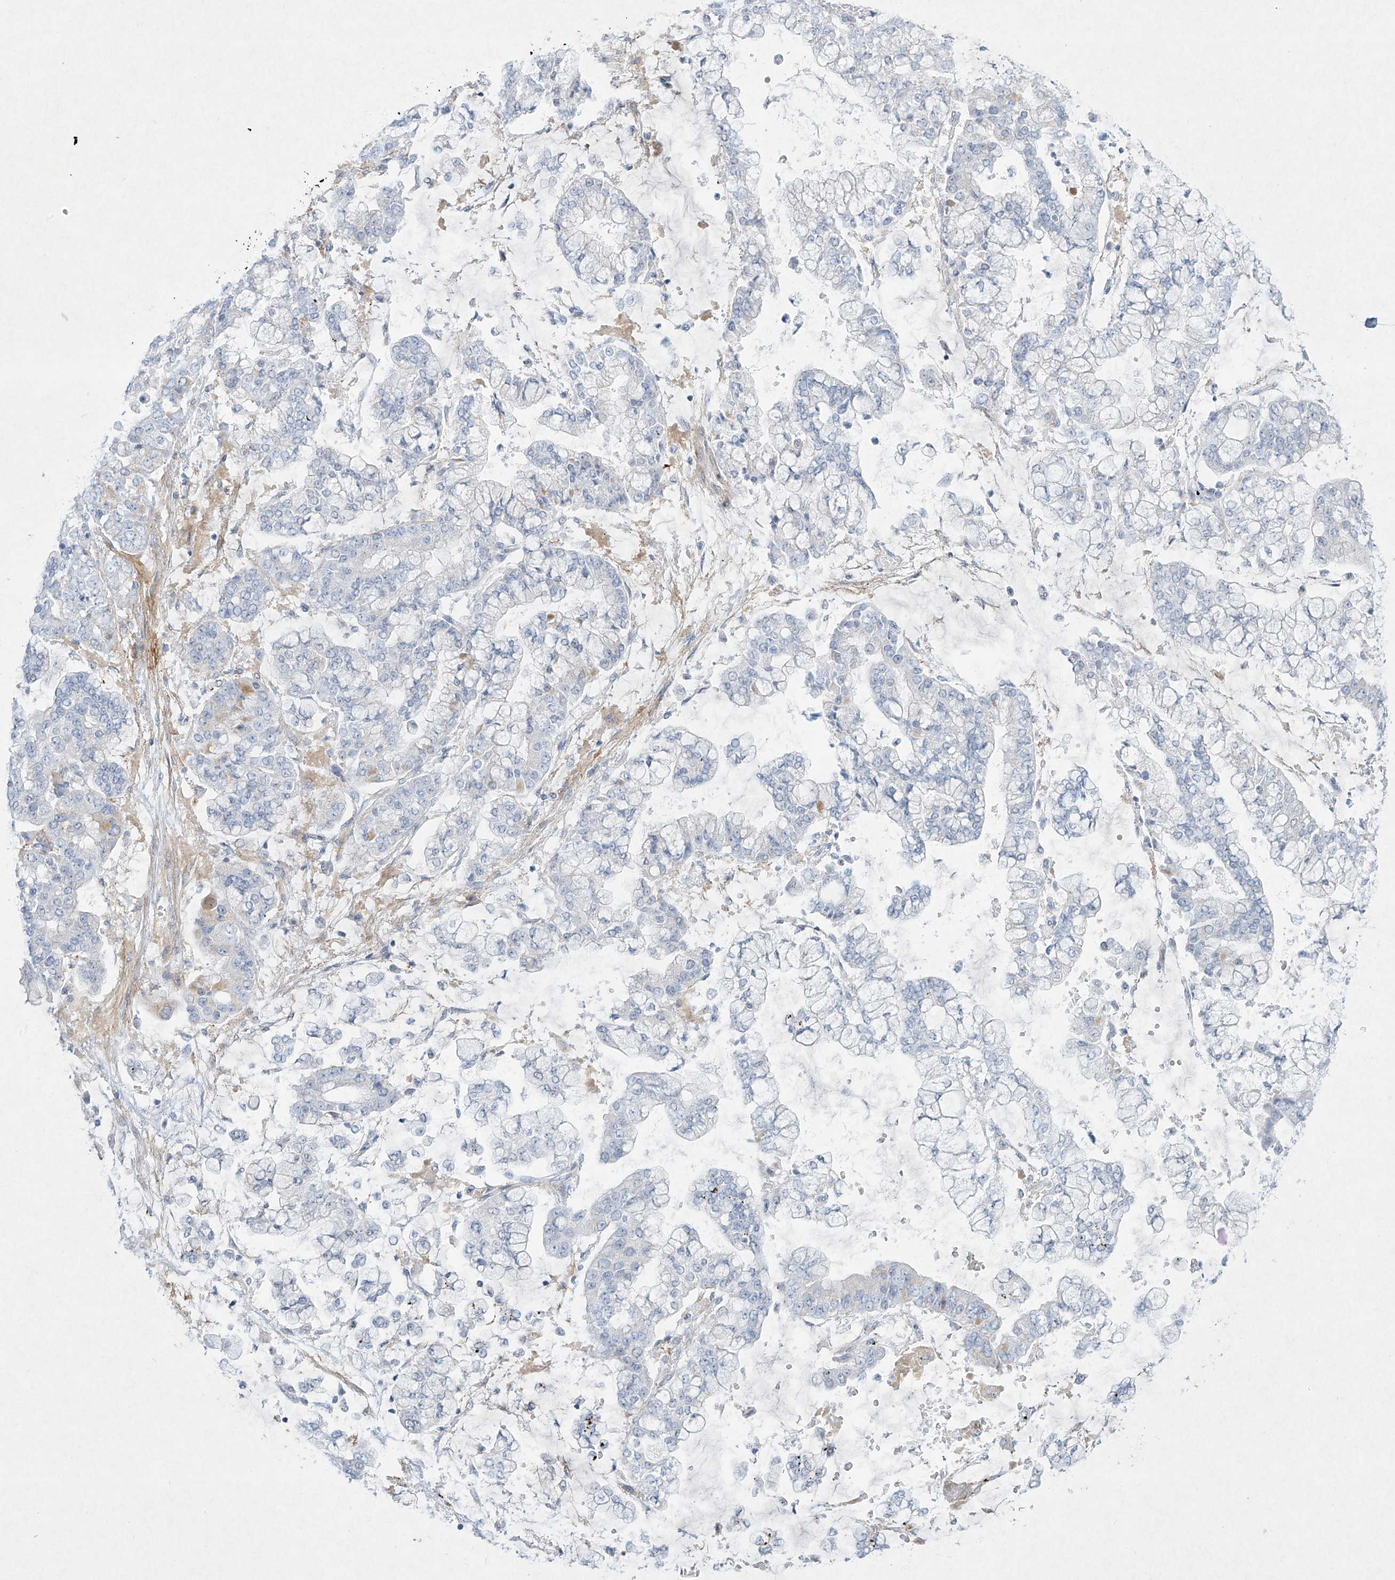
{"staining": {"intensity": "negative", "quantity": "none", "location": "none"}, "tissue": "stomach cancer", "cell_type": "Tumor cells", "image_type": "cancer", "snomed": [{"axis": "morphology", "description": "Normal tissue, NOS"}, {"axis": "morphology", "description": "Adenocarcinoma, NOS"}, {"axis": "topography", "description": "Stomach, upper"}, {"axis": "topography", "description": "Stomach"}], "caption": "A high-resolution micrograph shows immunohistochemistry (IHC) staining of stomach adenocarcinoma, which reveals no significant expression in tumor cells.", "gene": "PAX6", "patient": {"sex": "male", "age": 76}}